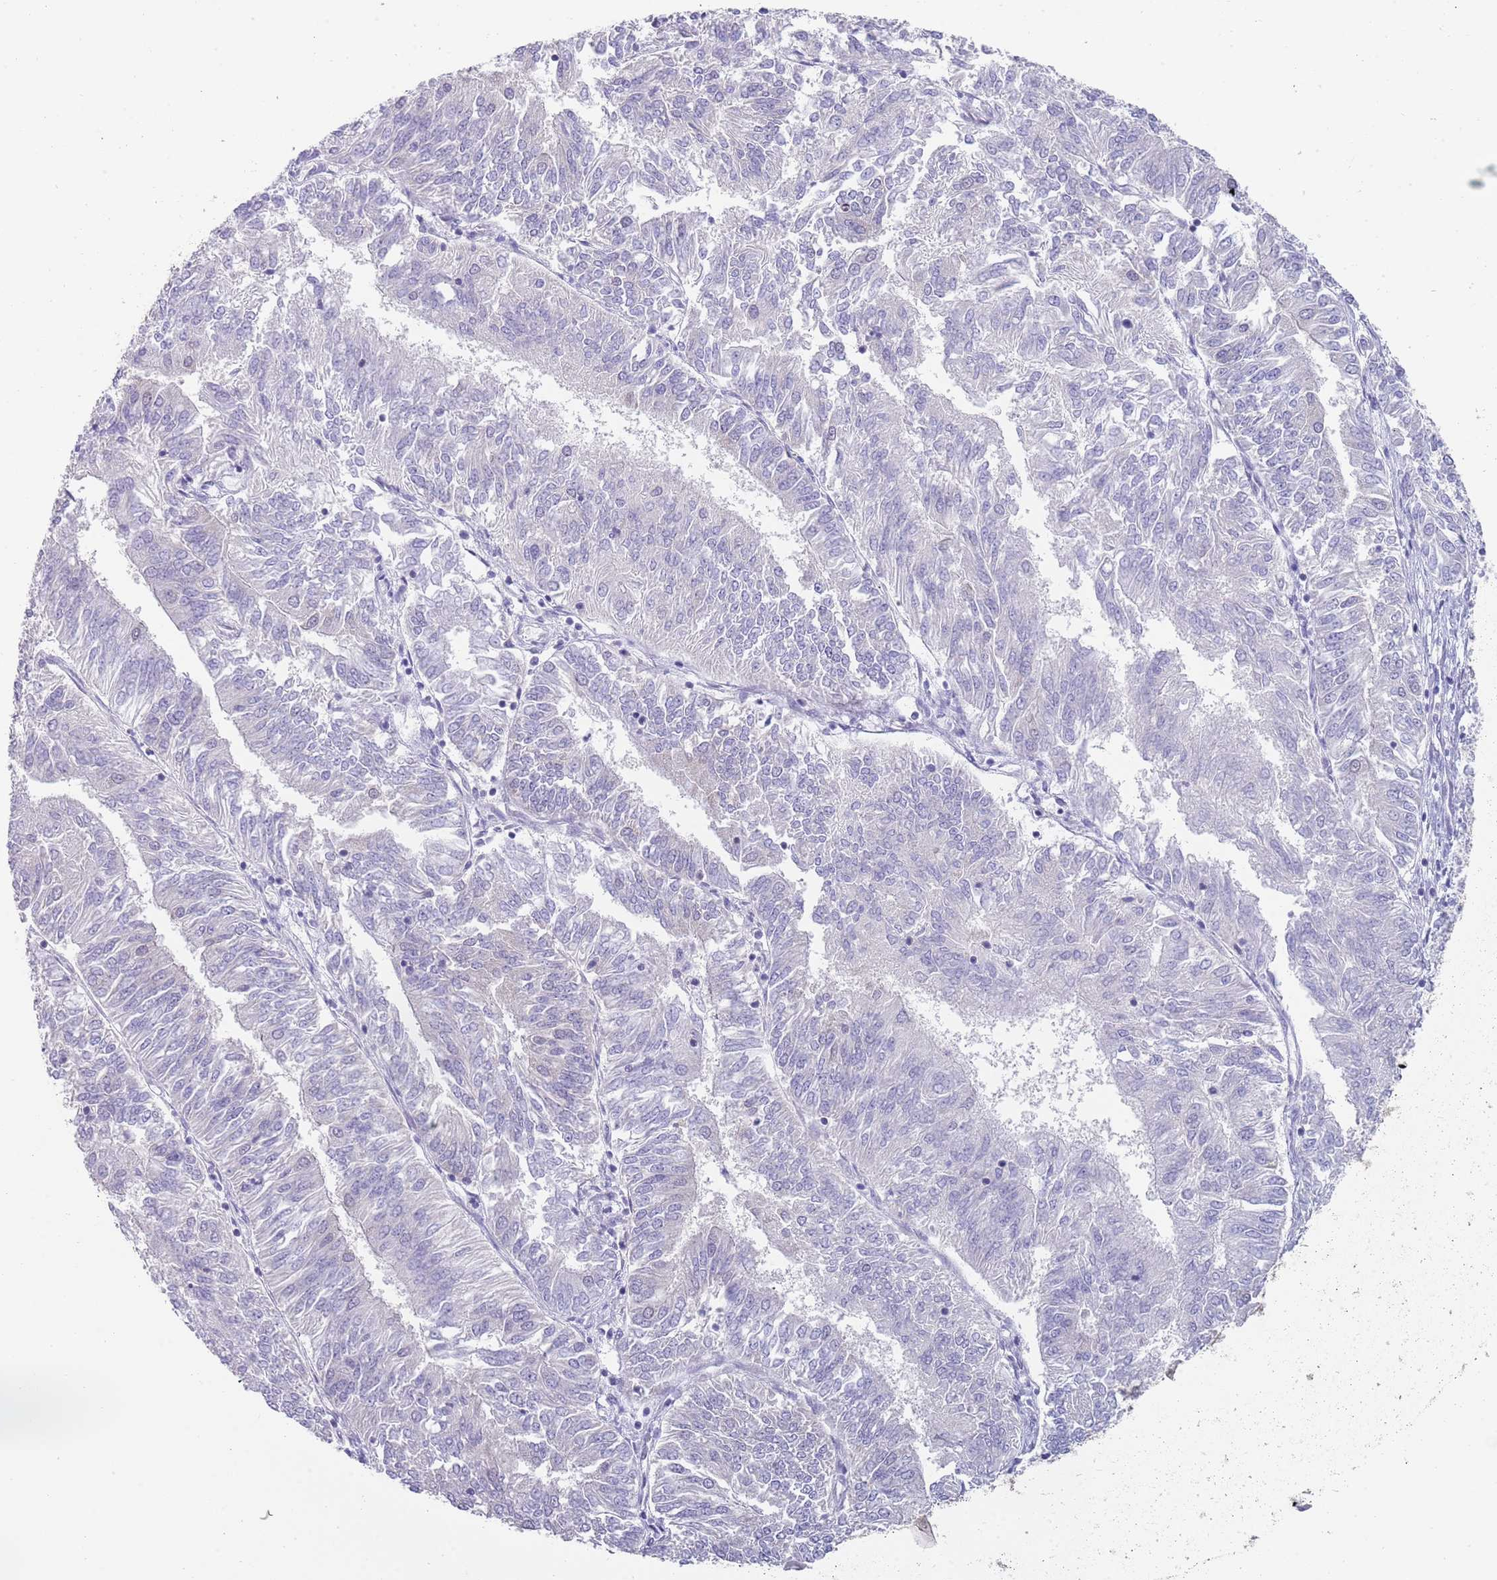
{"staining": {"intensity": "negative", "quantity": "none", "location": "none"}, "tissue": "endometrial cancer", "cell_type": "Tumor cells", "image_type": "cancer", "snomed": [{"axis": "morphology", "description": "Adenocarcinoma, NOS"}, {"axis": "topography", "description": "Endometrium"}], "caption": "Immunohistochemistry histopathology image of human adenocarcinoma (endometrial) stained for a protein (brown), which exhibits no positivity in tumor cells. Nuclei are stained in blue.", "gene": "SEPHS2", "patient": {"sex": "female", "age": 58}}